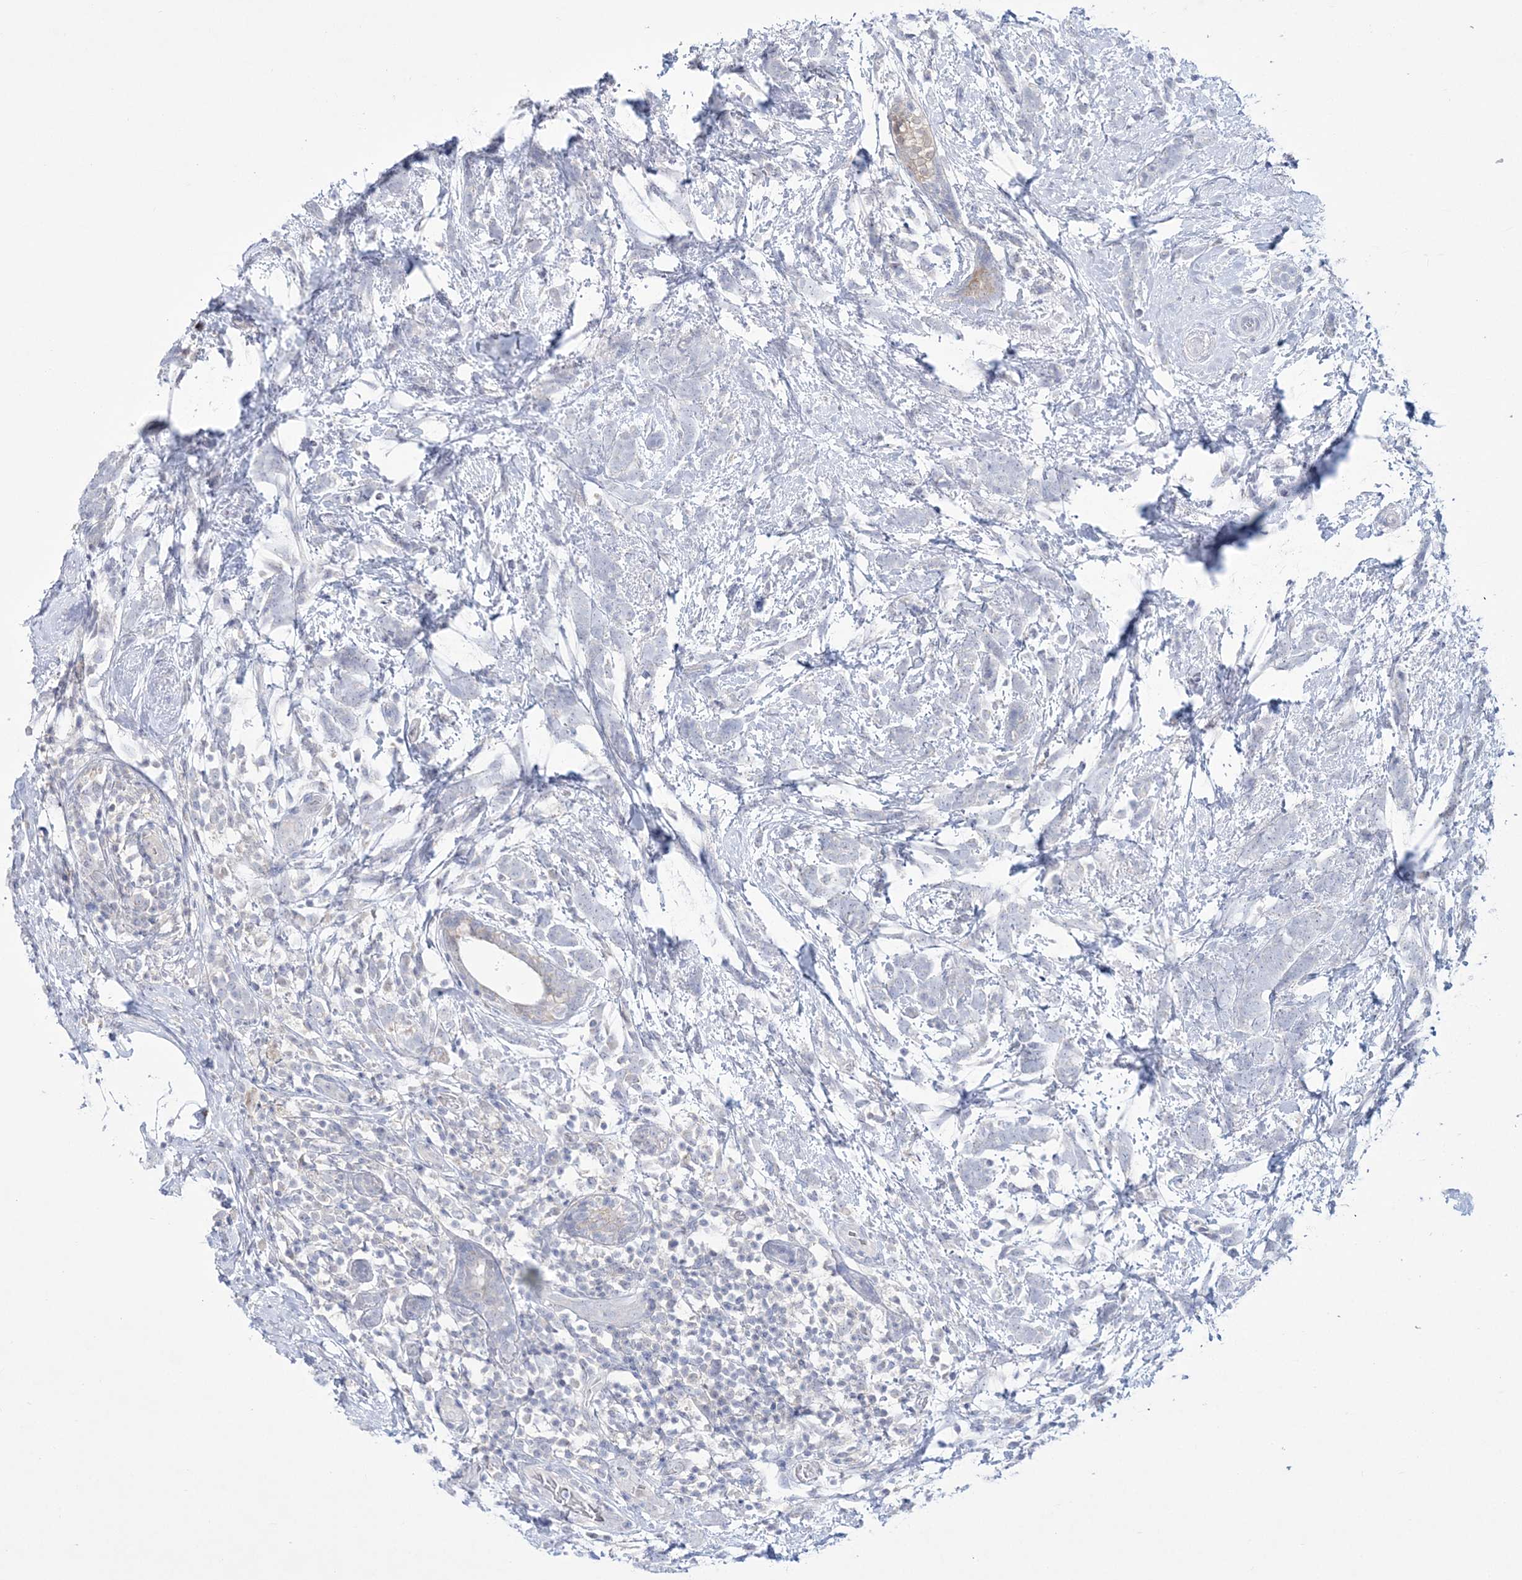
{"staining": {"intensity": "negative", "quantity": "none", "location": "none"}, "tissue": "breast cancer", "cell_type": "Tumor cells", "image_type": "cancer", "snomed": [{"axis": "morphology", "description": "Lobular carcinoma"}, {"axis": "topography", "description": "Breast"}], "caption": "Tumor cells are negative for protein expression in human lobular carcinoma (breast). (Brightfield microscopy of DAB (3,3'-diaminobenzidine) immunohistochemistry (IHC) at high magnification).", "gene": "WDR27", "patient": {"sex": "female", "age": 58}}